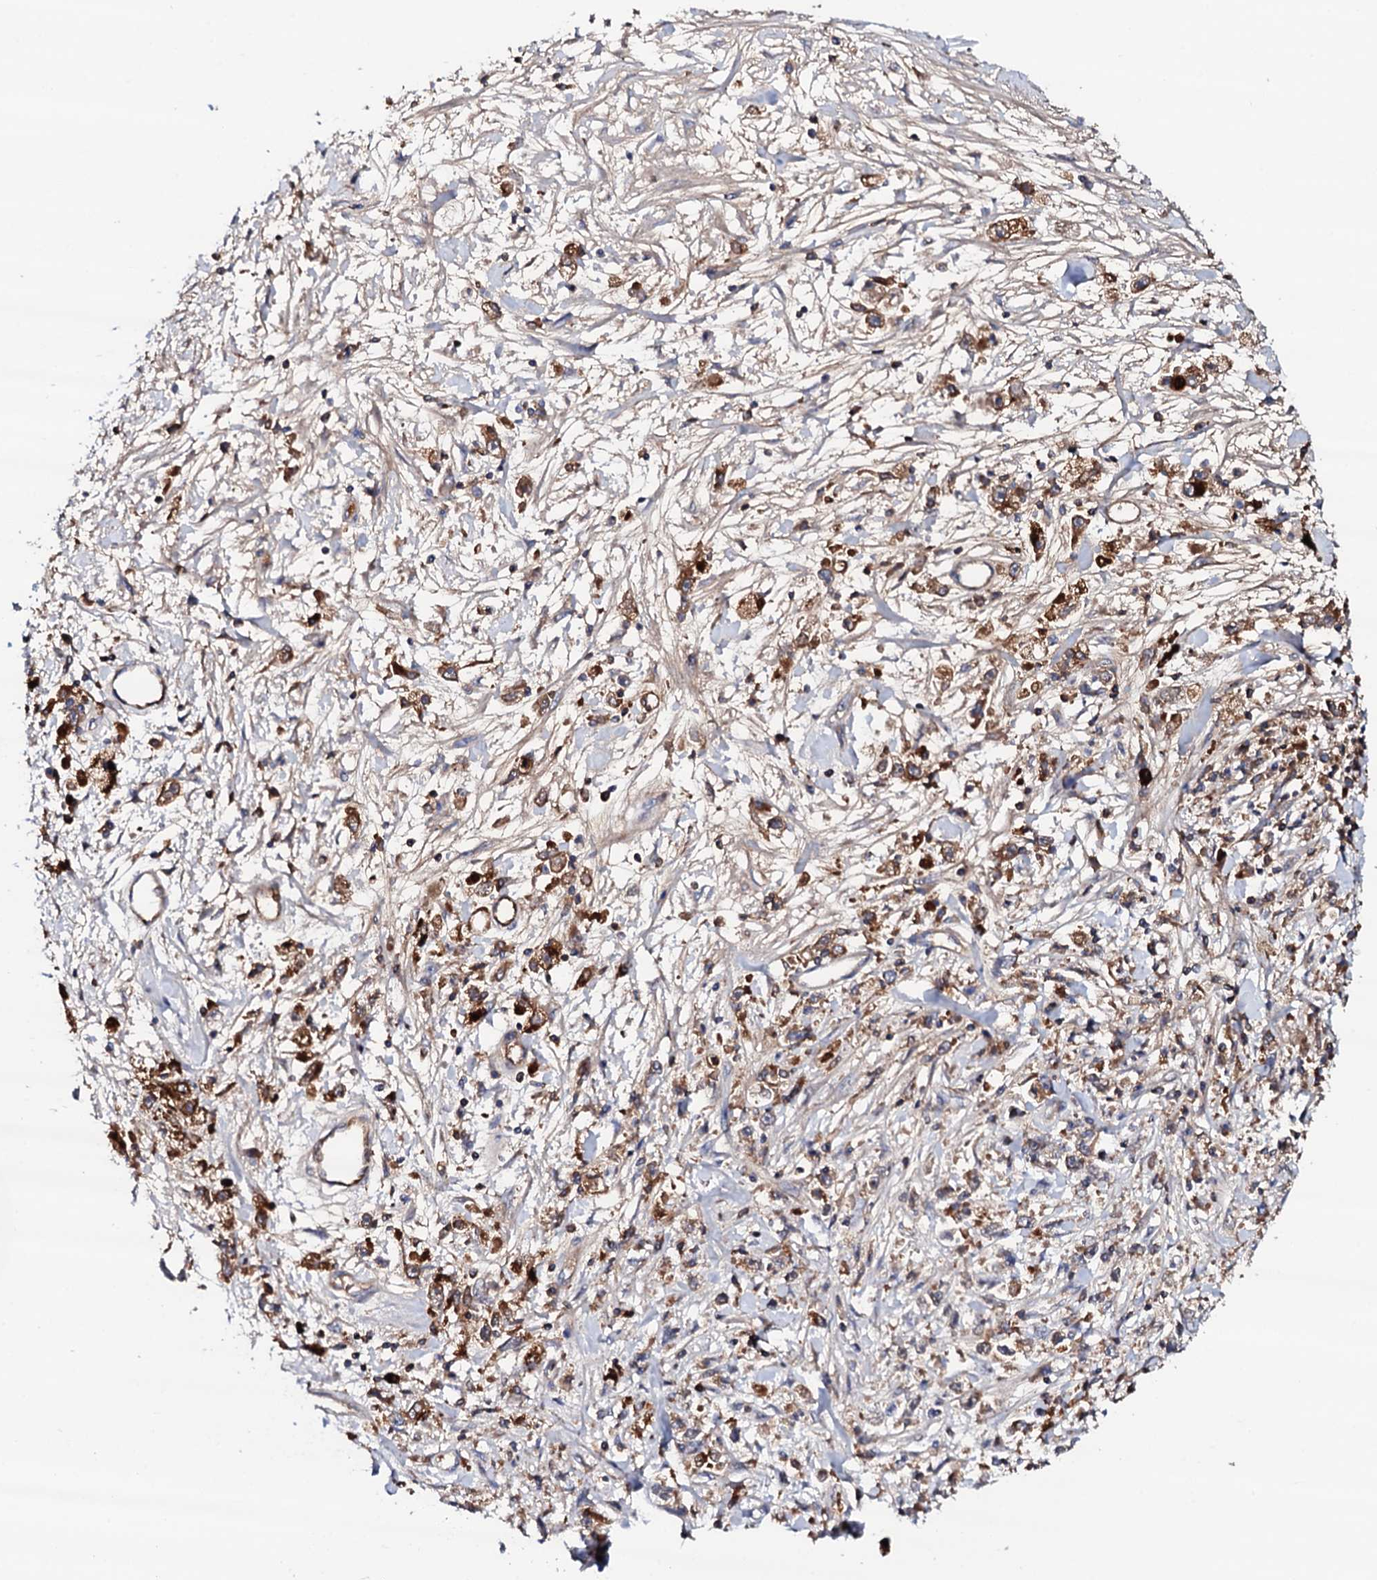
{"staining": {"intensity": "moderate", "quantity": ">75%", "location": "cytoplasmic/membranous"}, "tissue": "stomach cancer", "cell_type": "Tumor cells", "image_type": "cancer", "snomed": [{"axis": "morphology", "description": "Adenocarcinoma, NOS"}, {"axis": "topography", "description": "Stomach"}], "caption": "Immunohistochemistry (DAB (3,3'-diaminobenzidine)) staining of human adenocarcinoma (stomach) reveals moderate cytoplasmic/membranous protein expression in approximately >75% of tumor cells.", "gene": "TCAF2", "patient": {"sex": "female", "age": 59}}